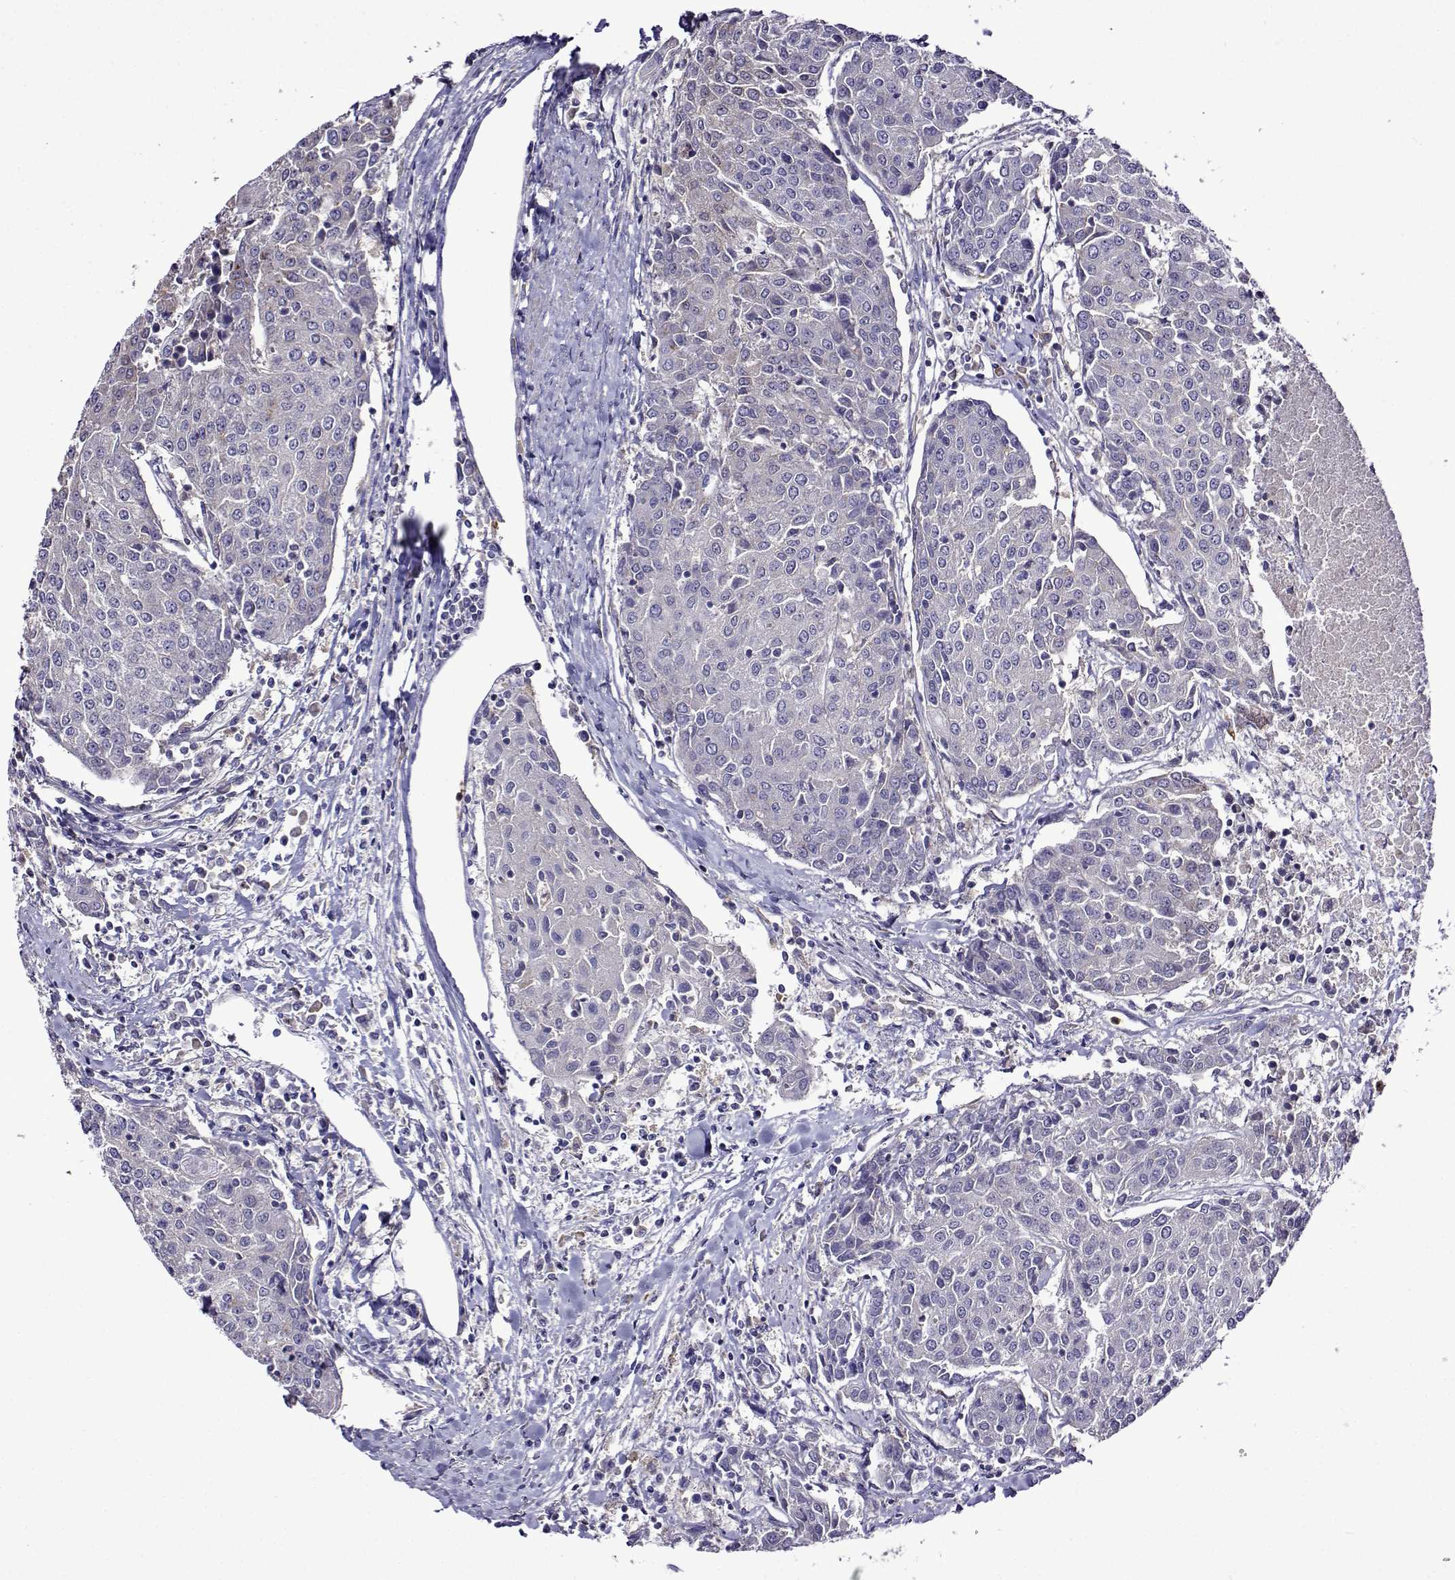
{"staining": {"intensity": "negative", "quantity": "none", "location": "none"}, "tissue": "urothelial cancer", "cell_type": "Tumor cells", "image_type": "cancer", "snomed": [{"axis": "morphology", "description": "Urothelial carcinoma, High grade"}, {"axis": "topography", "description": "Urinary bladder"}], "caption": "A histopathology image of human urothelial cancer is negative for staining in tumor cells.", "gene": "SULT2A1", "patient": {"sex": "female", "age": 85}}